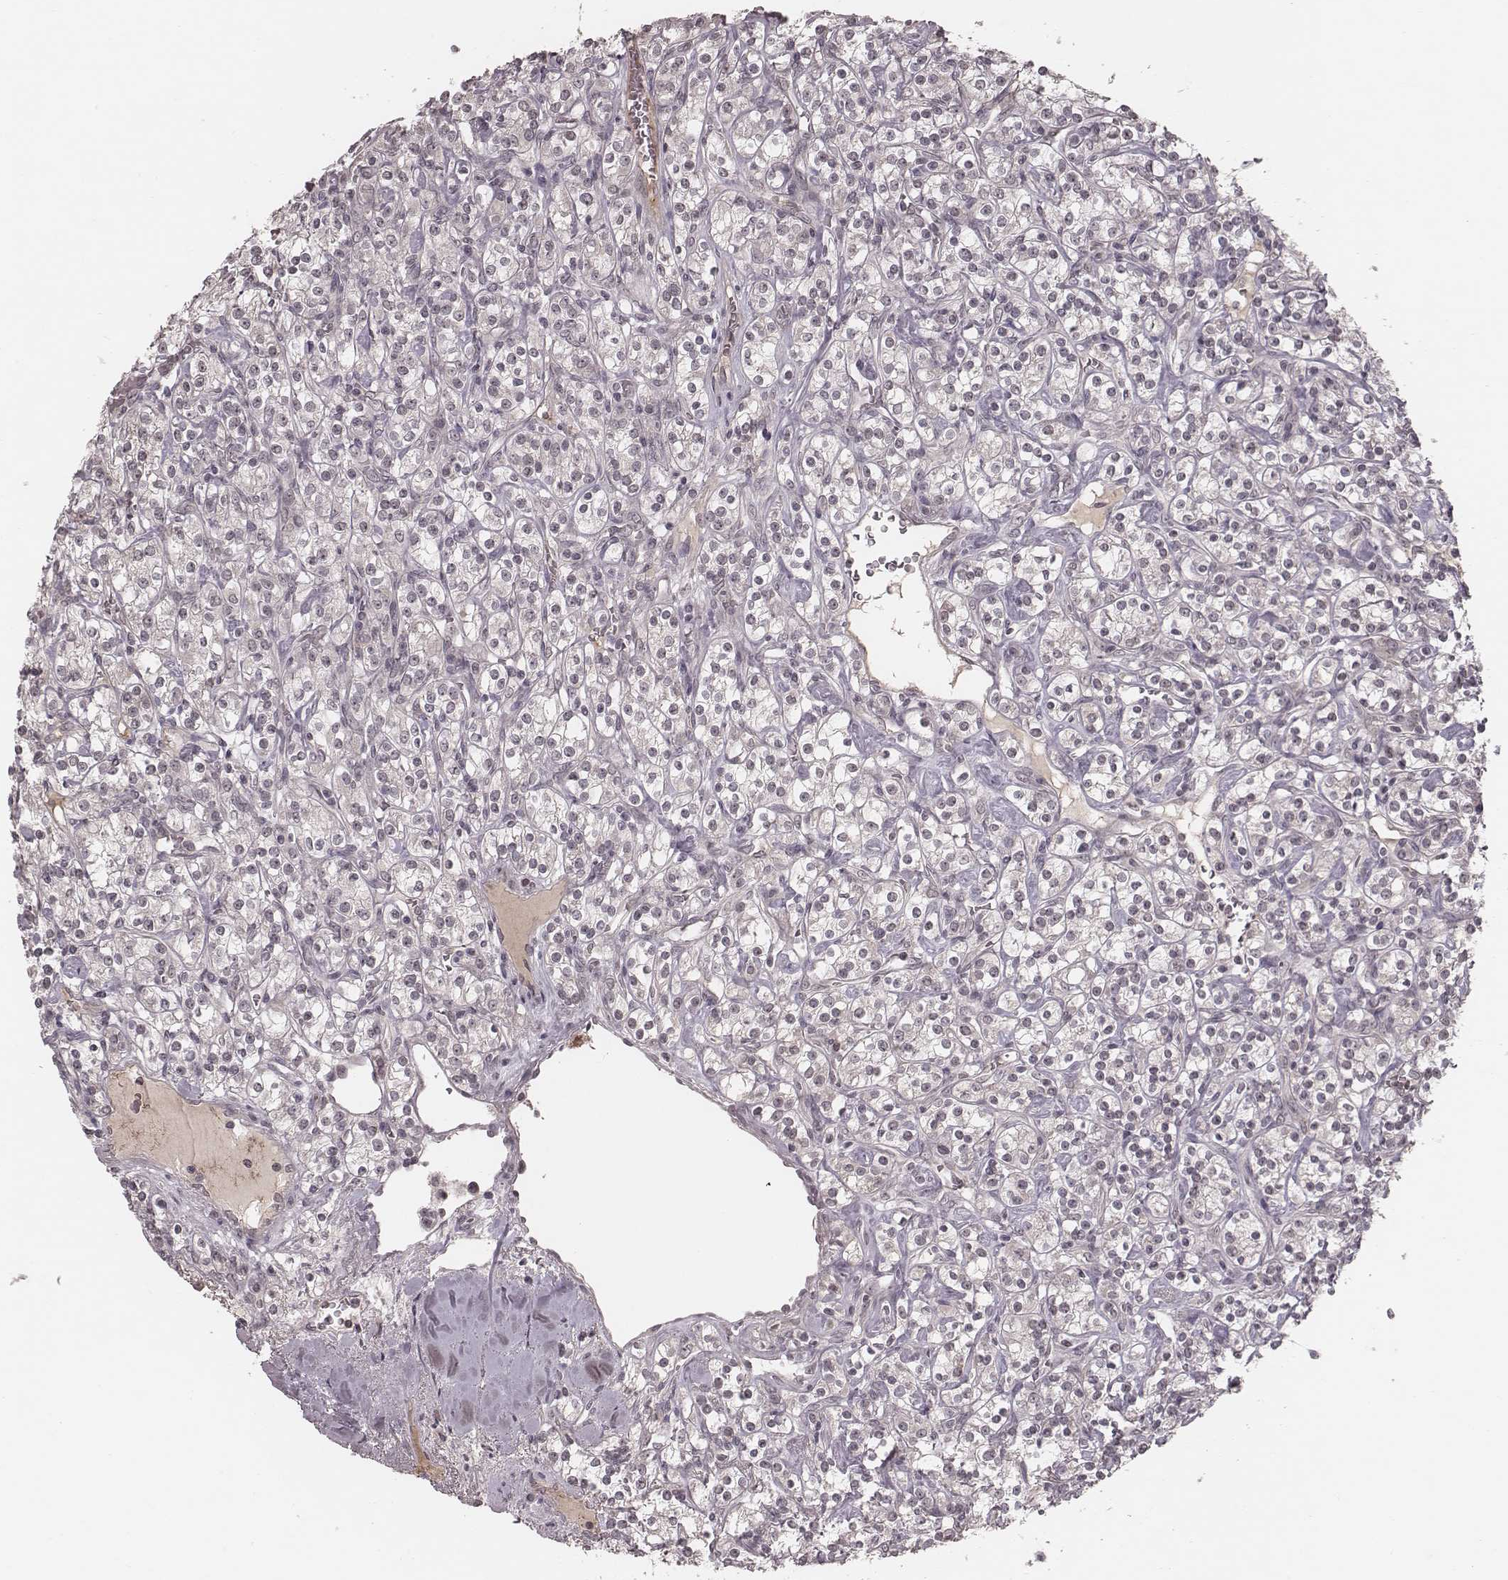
{"staining": {"intensity": "negative", "quantity": "none", "location": "none"}, "tissue": "renal cancer", "cell_type": "Tumor cells", "image_type": "cancer", "snomed": [{"axis": "morphology", "description": "Adenocarcinoma, NOS"}, {"axis": "topography", "description": "Kidney"}], "caption": "IHC of human renal cancer (adenocarcinoma) demonstrates no staining in tumor cells. (DAB immunohistochemistry (IHC) visualized using brightfield microscopy, high magnification).", "gene": "IL5", "patient": {"sex": "male", "age": 77}}